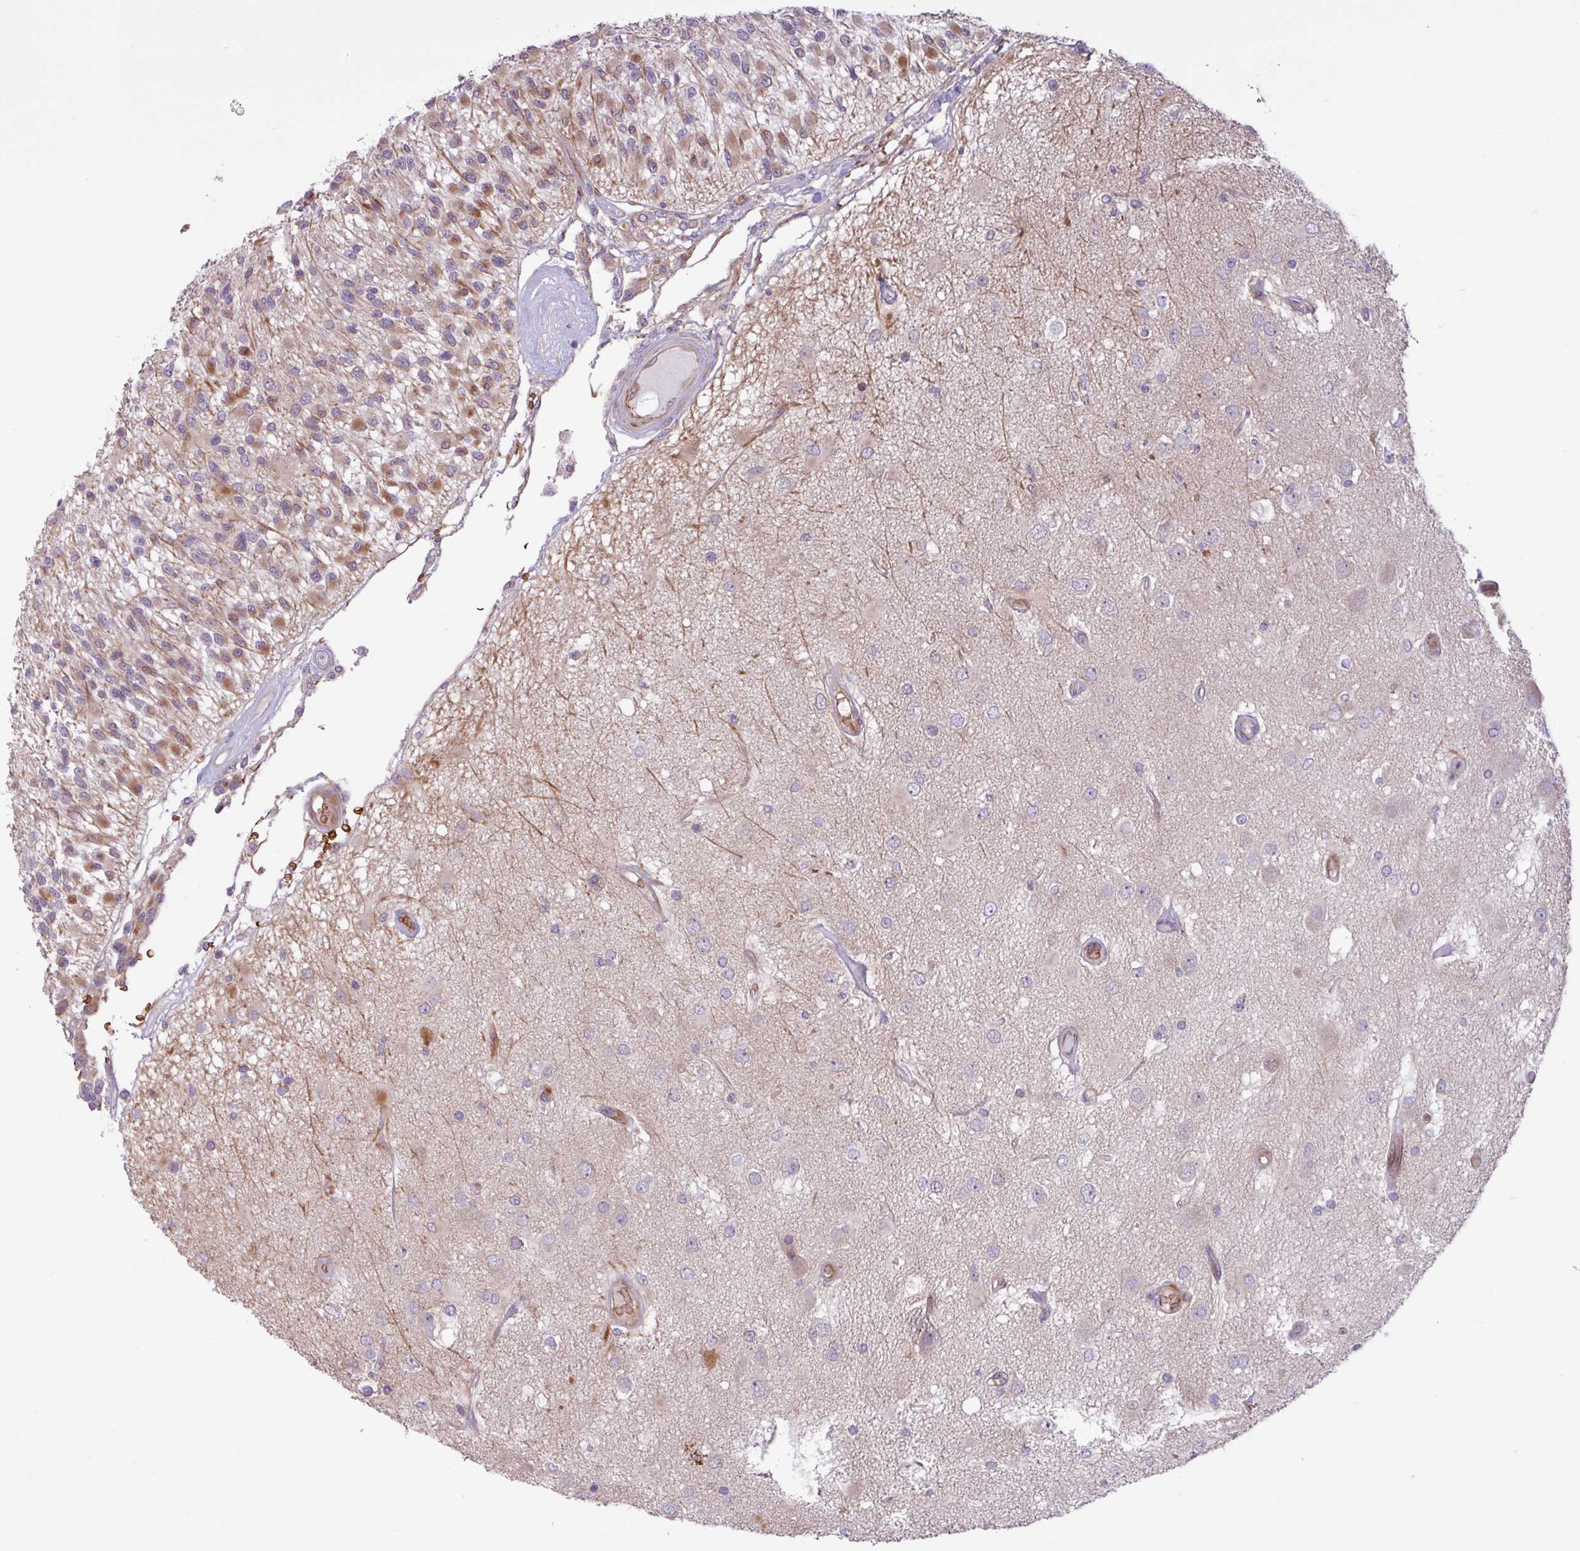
{"staining": {"intensity": "moderate", "quantity": "<25%", "location": "cytoplasmic/membranous"}, "tissue": "glioma", "cell_type": "Tumor cells", "image_type": "cancer", "snomed": [{"axis": "morphology", "description": "Glioma, malignant, High grade"}, {"axis": "morphology", "description": "Glioblastoma, NOS"}, {"axis": "topography", "description": "Brain"}], "caption": "Tumor cells reveal low levels of moderate cytoplasmic/membranous expression in about <25% of cells in high-grade glioma (malignant).", "gene": "RAD21L1", "patient": {"sex": "male", "age": 60}}